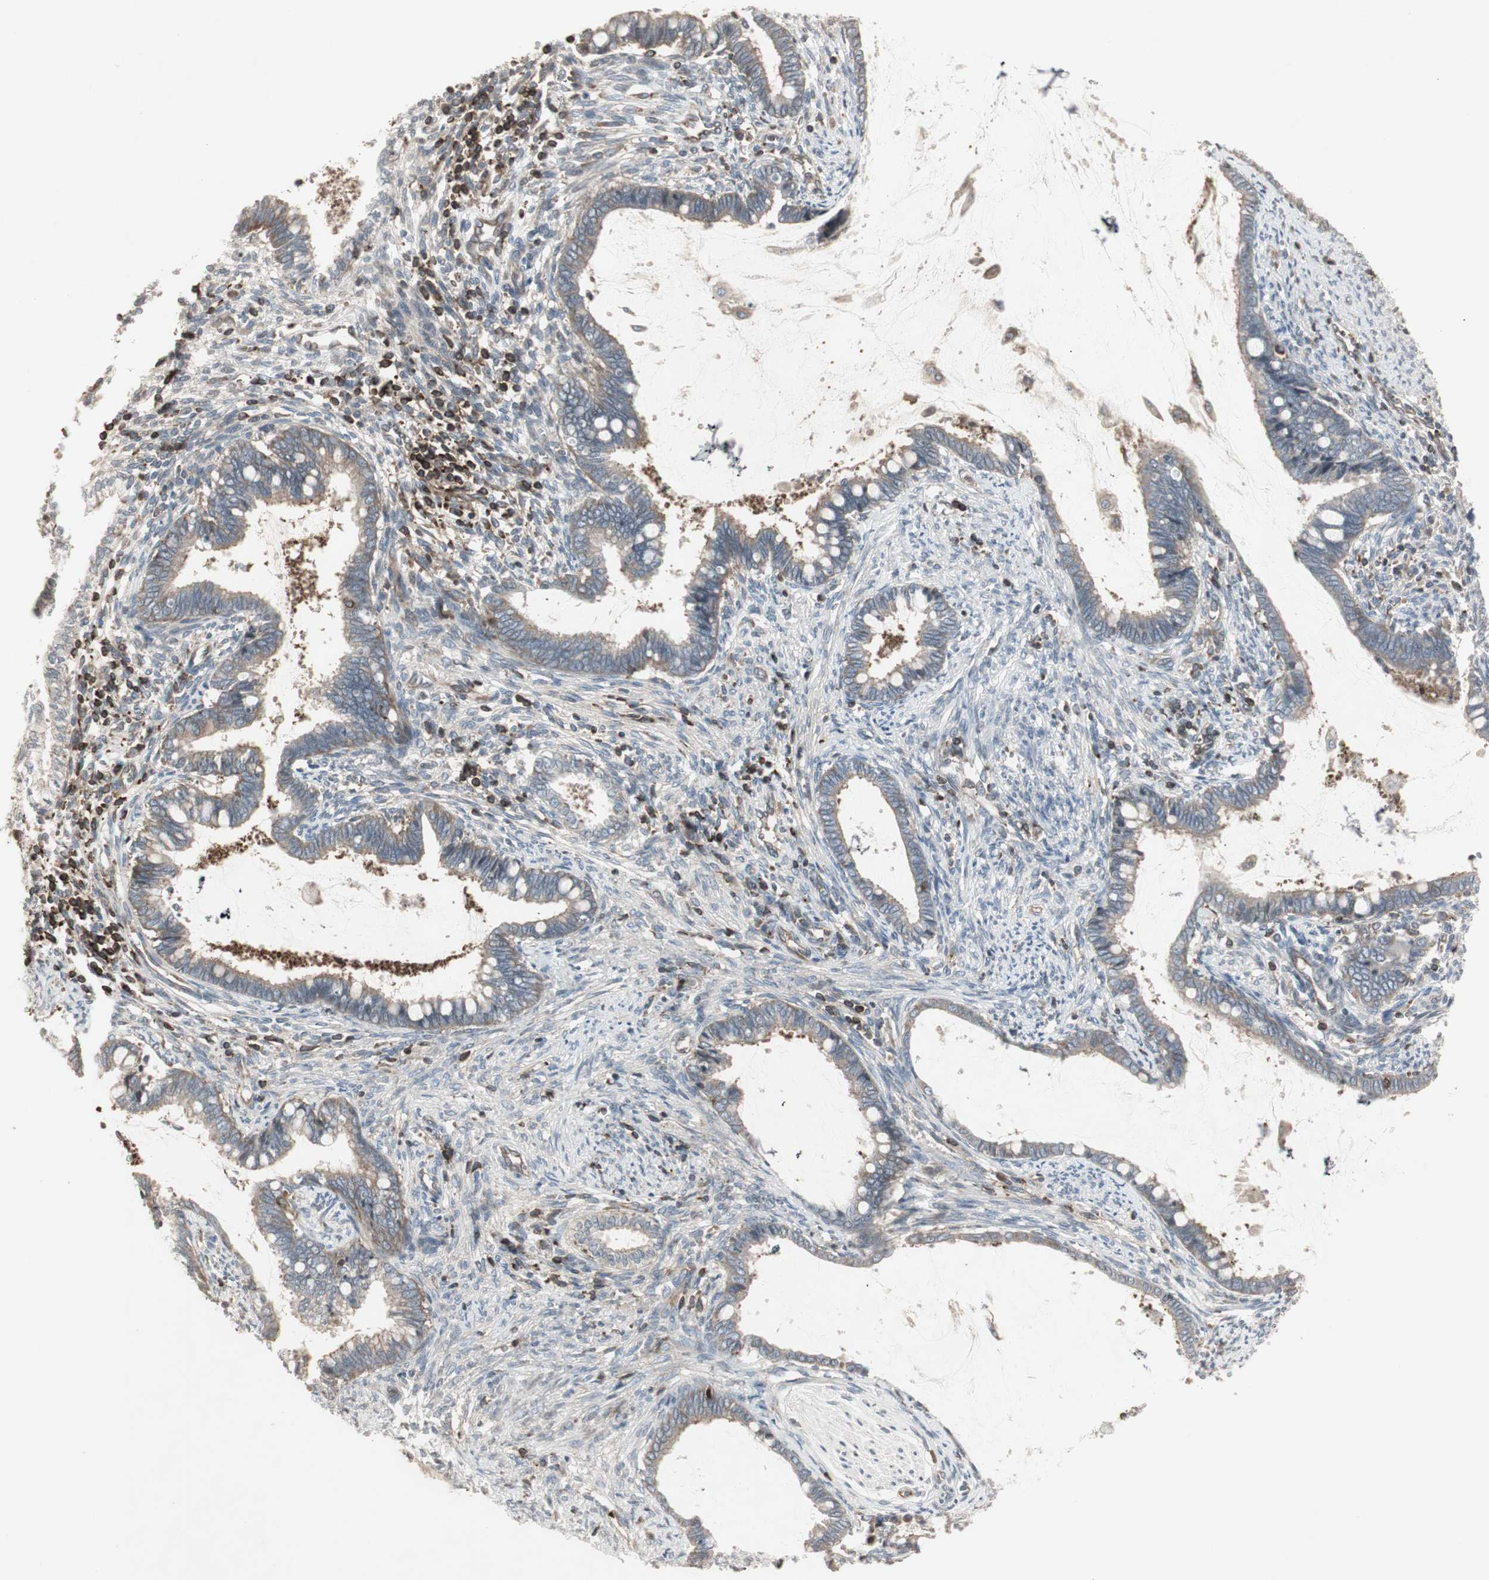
{"staining": {"intensity": "weak", "quantity": "25%-75%", "location": "cytoplasmic/membranous"}, "tissue": "cervical cancer", "cell_type": "Tumor cells", "image_type": "cancer", "snomed": [{"axis": "morphology", "description": "Adenocarcinoma, NOS"}, {"axis": "topography", "description": "Cervix"}], "caption": "A brown stain shows weak cytoplasmic/membranous staining of a protein in cervical adenocarcinoma tumor cells. (Brightfield microscopy of DAB IHC at high magnification).", "gene": "ARHGEF1", "patient": {"sex": "female", "age": 44}}